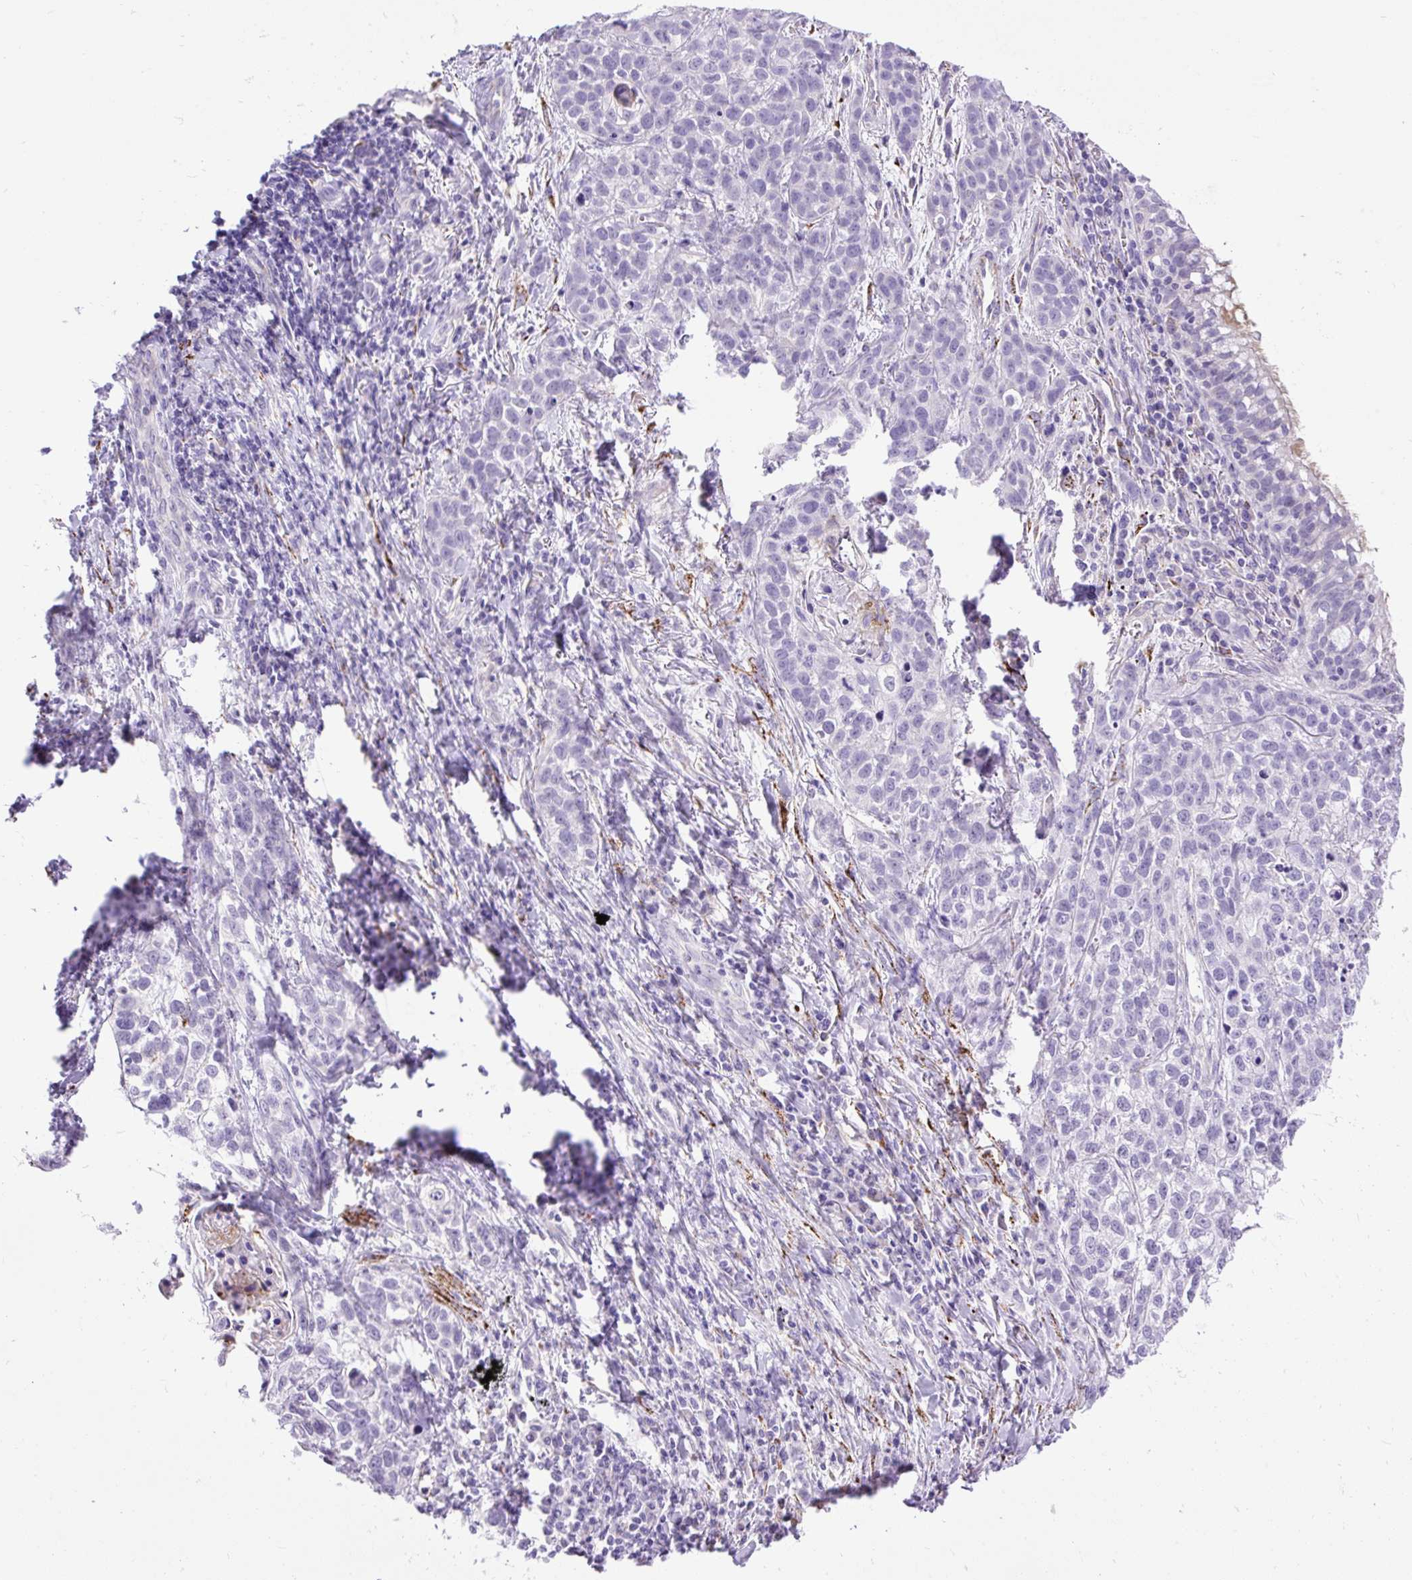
{"staining": {"intensity": "negative", "quantity": "none", "location": "none"}, "tissue": "lung cancer", "cell_type": "Tumor cells", "image_type": "cancer", "snomed": [{"axis": "morphology", "description": "Squamous cell carcinoma, NOS"}, {"axis": "topography", "description": "Lung"}], "caption": "Squamous cell carcinoma (lung) was stained to show a protein in brown. There is no significant expression in tumor cells.", "gene": "ZNF256", "patient": {"sex": "male", "age": 74}}